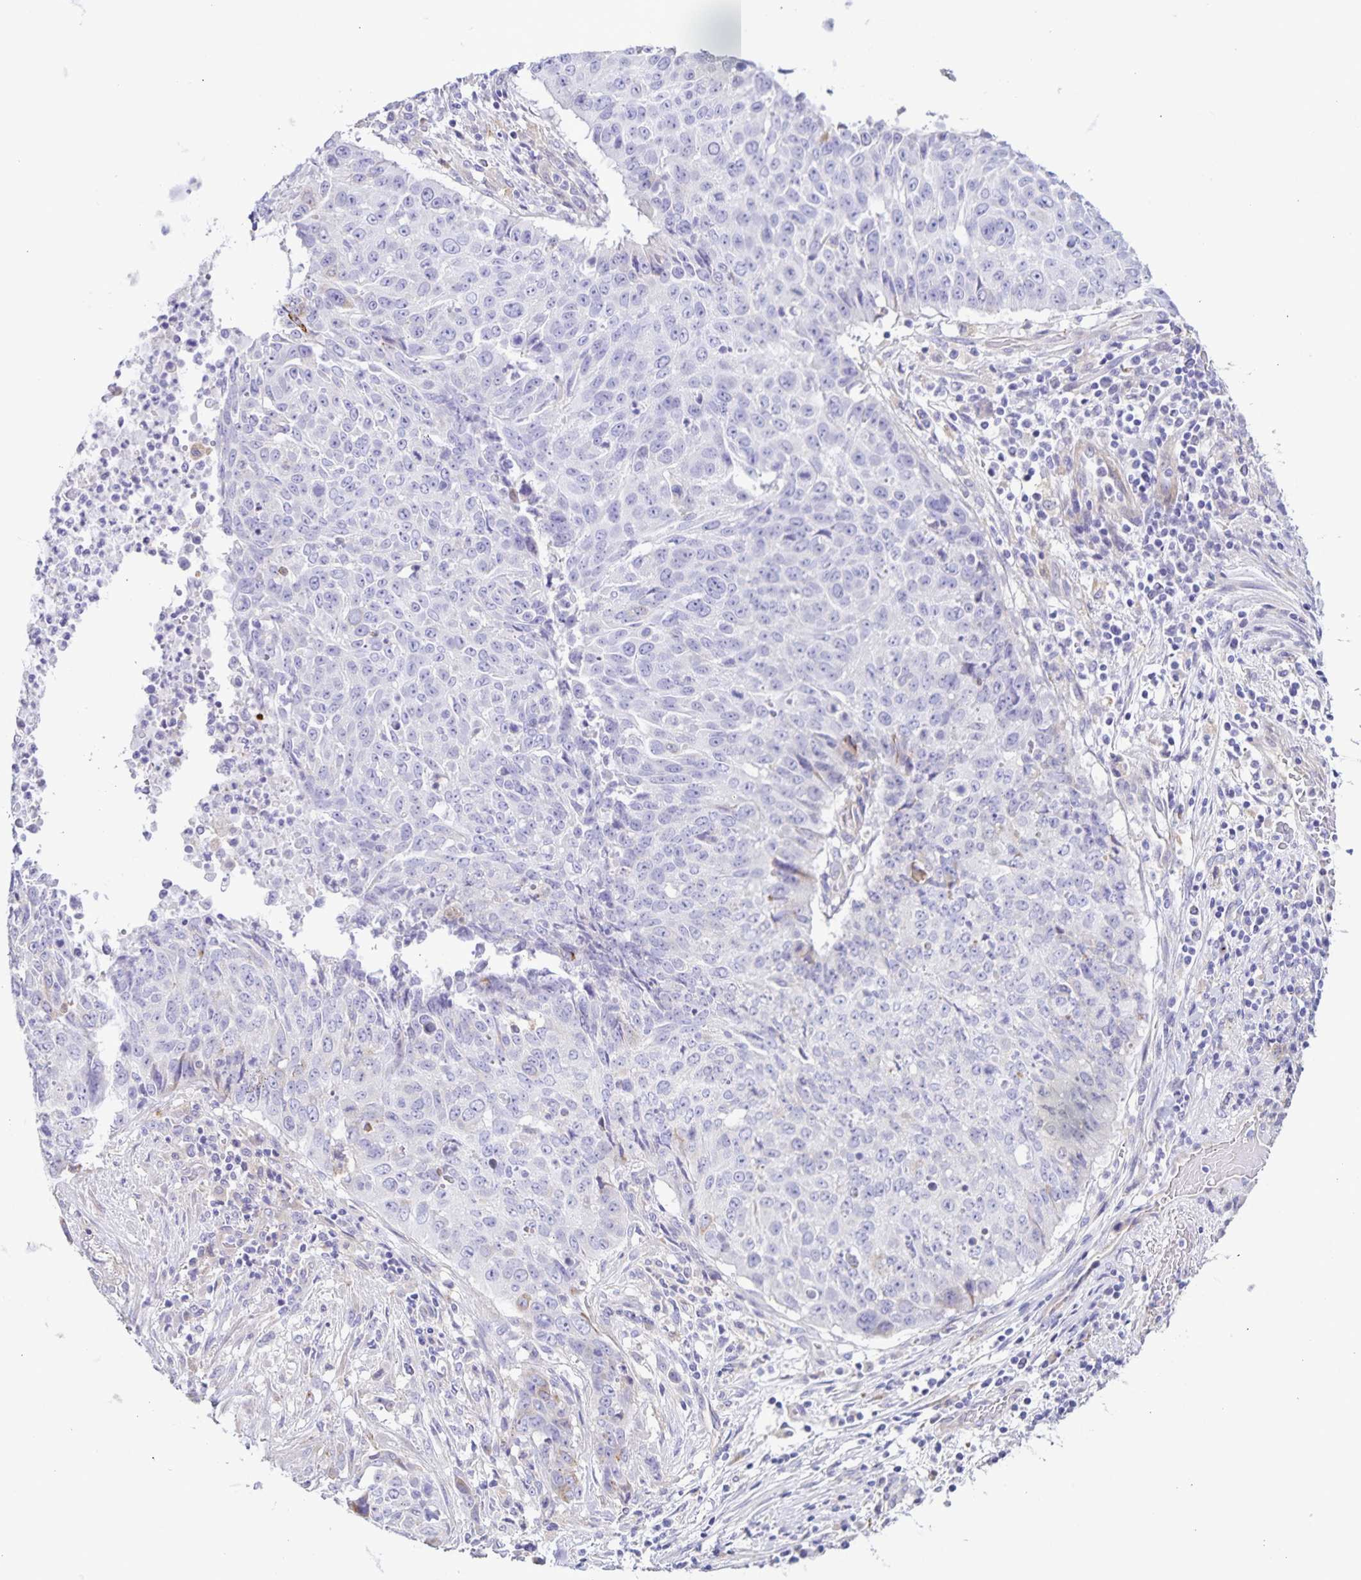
{"staining": {"intensity": "negative", "quantity": "none", "location": "none"}, "tissue": "lung cancer", "cell_type": "Tumor cells", "image_type": "cancer", "snomed": [{"axis": "morphology", "description": "Normal tissue, NOS"}, {"axis": "morphology", "description": "Squamous cell carcinoma, NOS"}, {"axis": "topography", "description": "Bronchus"}, {"axis": "topography", "description": "Lung"}], "caption": "Human squamous cell carcinoma (lung) stained for a protein using immunohistochemistry demonstrates no staining in tumor cells.", "gene": "BOLL", "patient": {"sex": "male", "age": 64}}